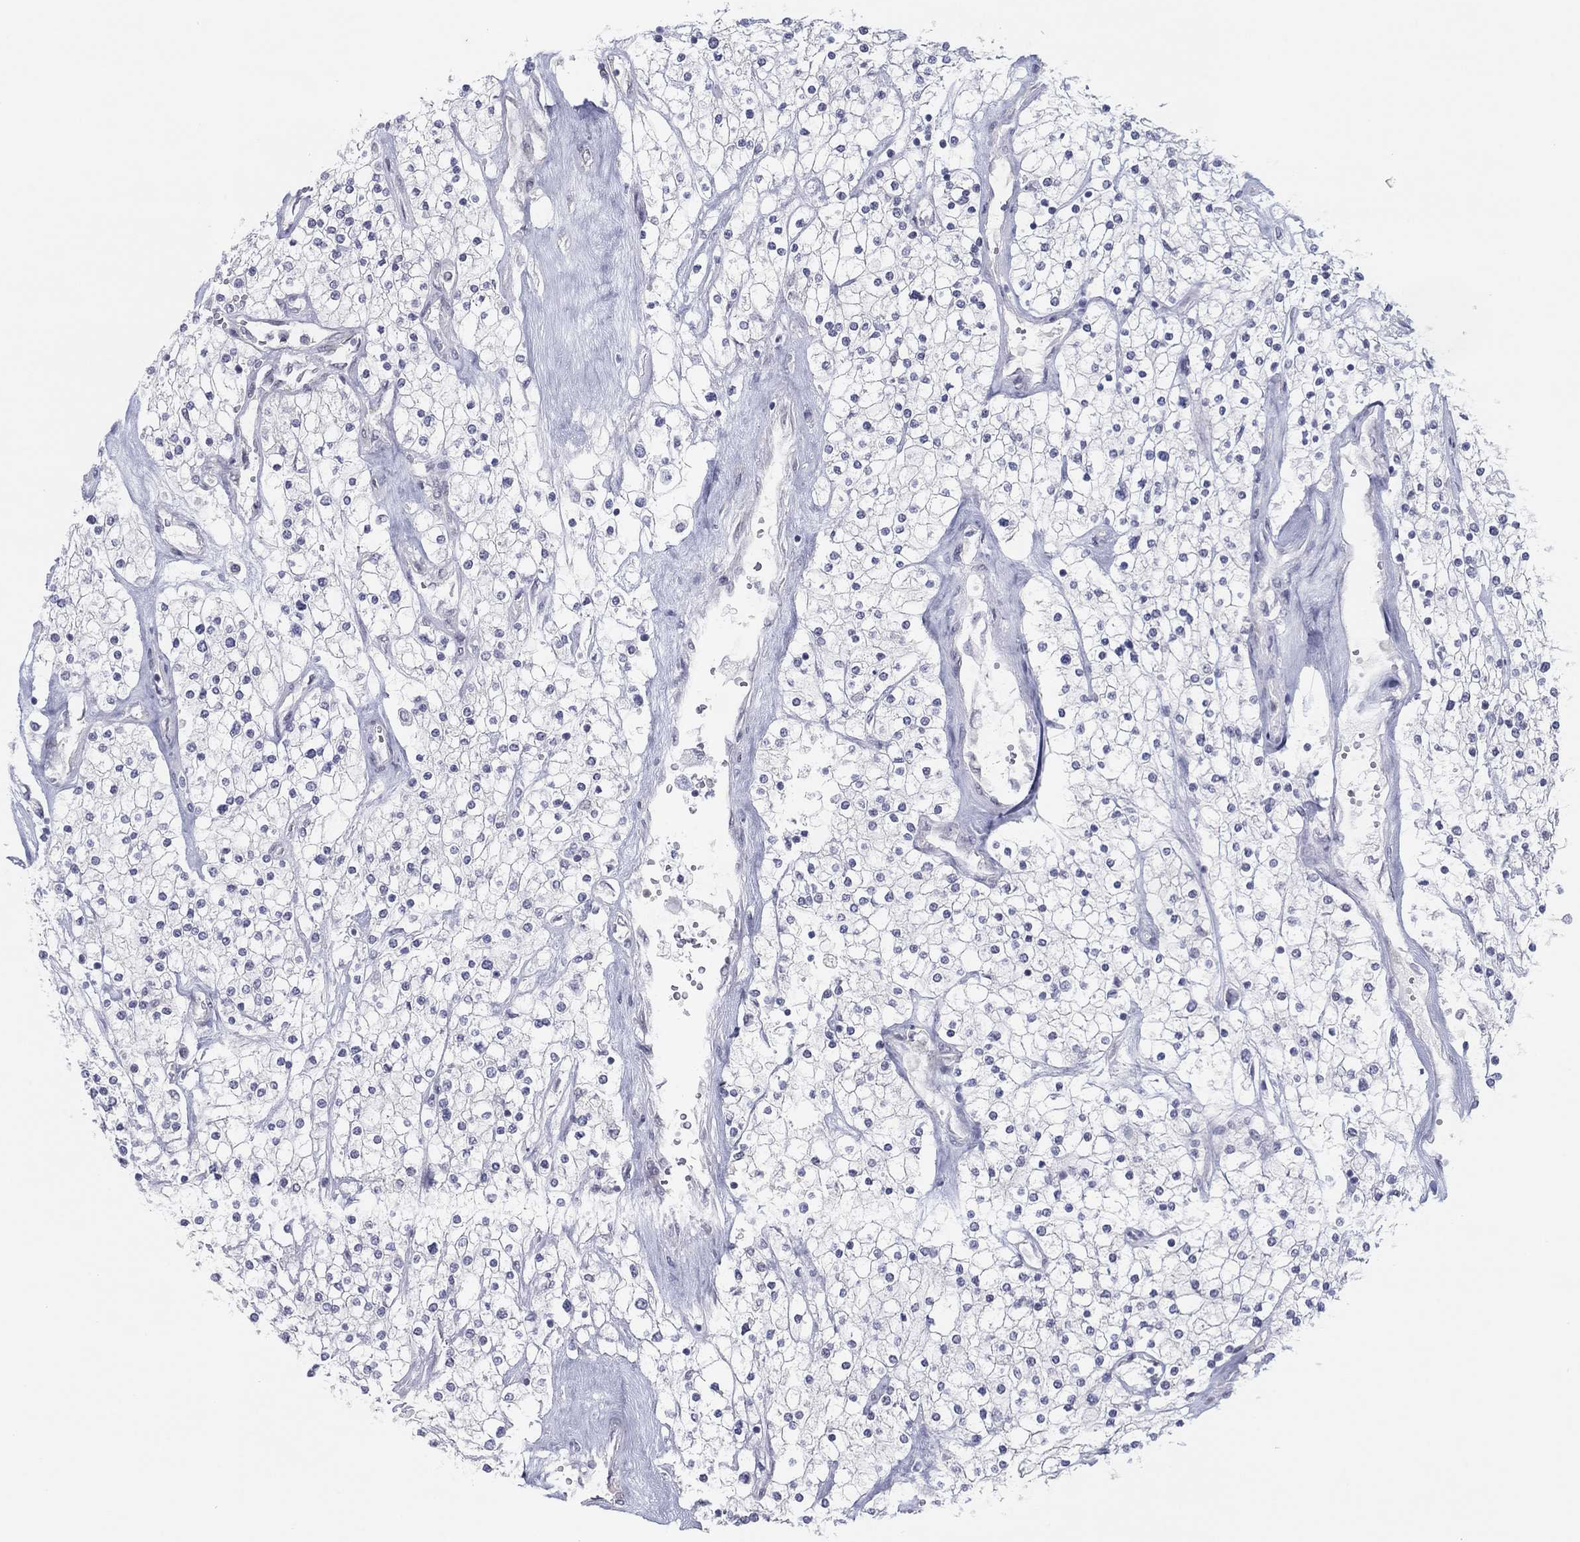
{"staining": {"intensity": "negative", "quantity": "none", "location": "none"}, "tissue": "renal cancer", "cell_type": "Tumor cells", "image_type": "cancer", "snomed": [{"axis": "morphology", "description": "Adenocarcinoma, NOS"}, {"axis": "topography", "description": "Kidney"}], "caption": "Tumor cells are negative for protein expression in human adenocarcinoma (renal).", "gene": "SLC22A2", "patient": {"sex": "male", "age": 80}}